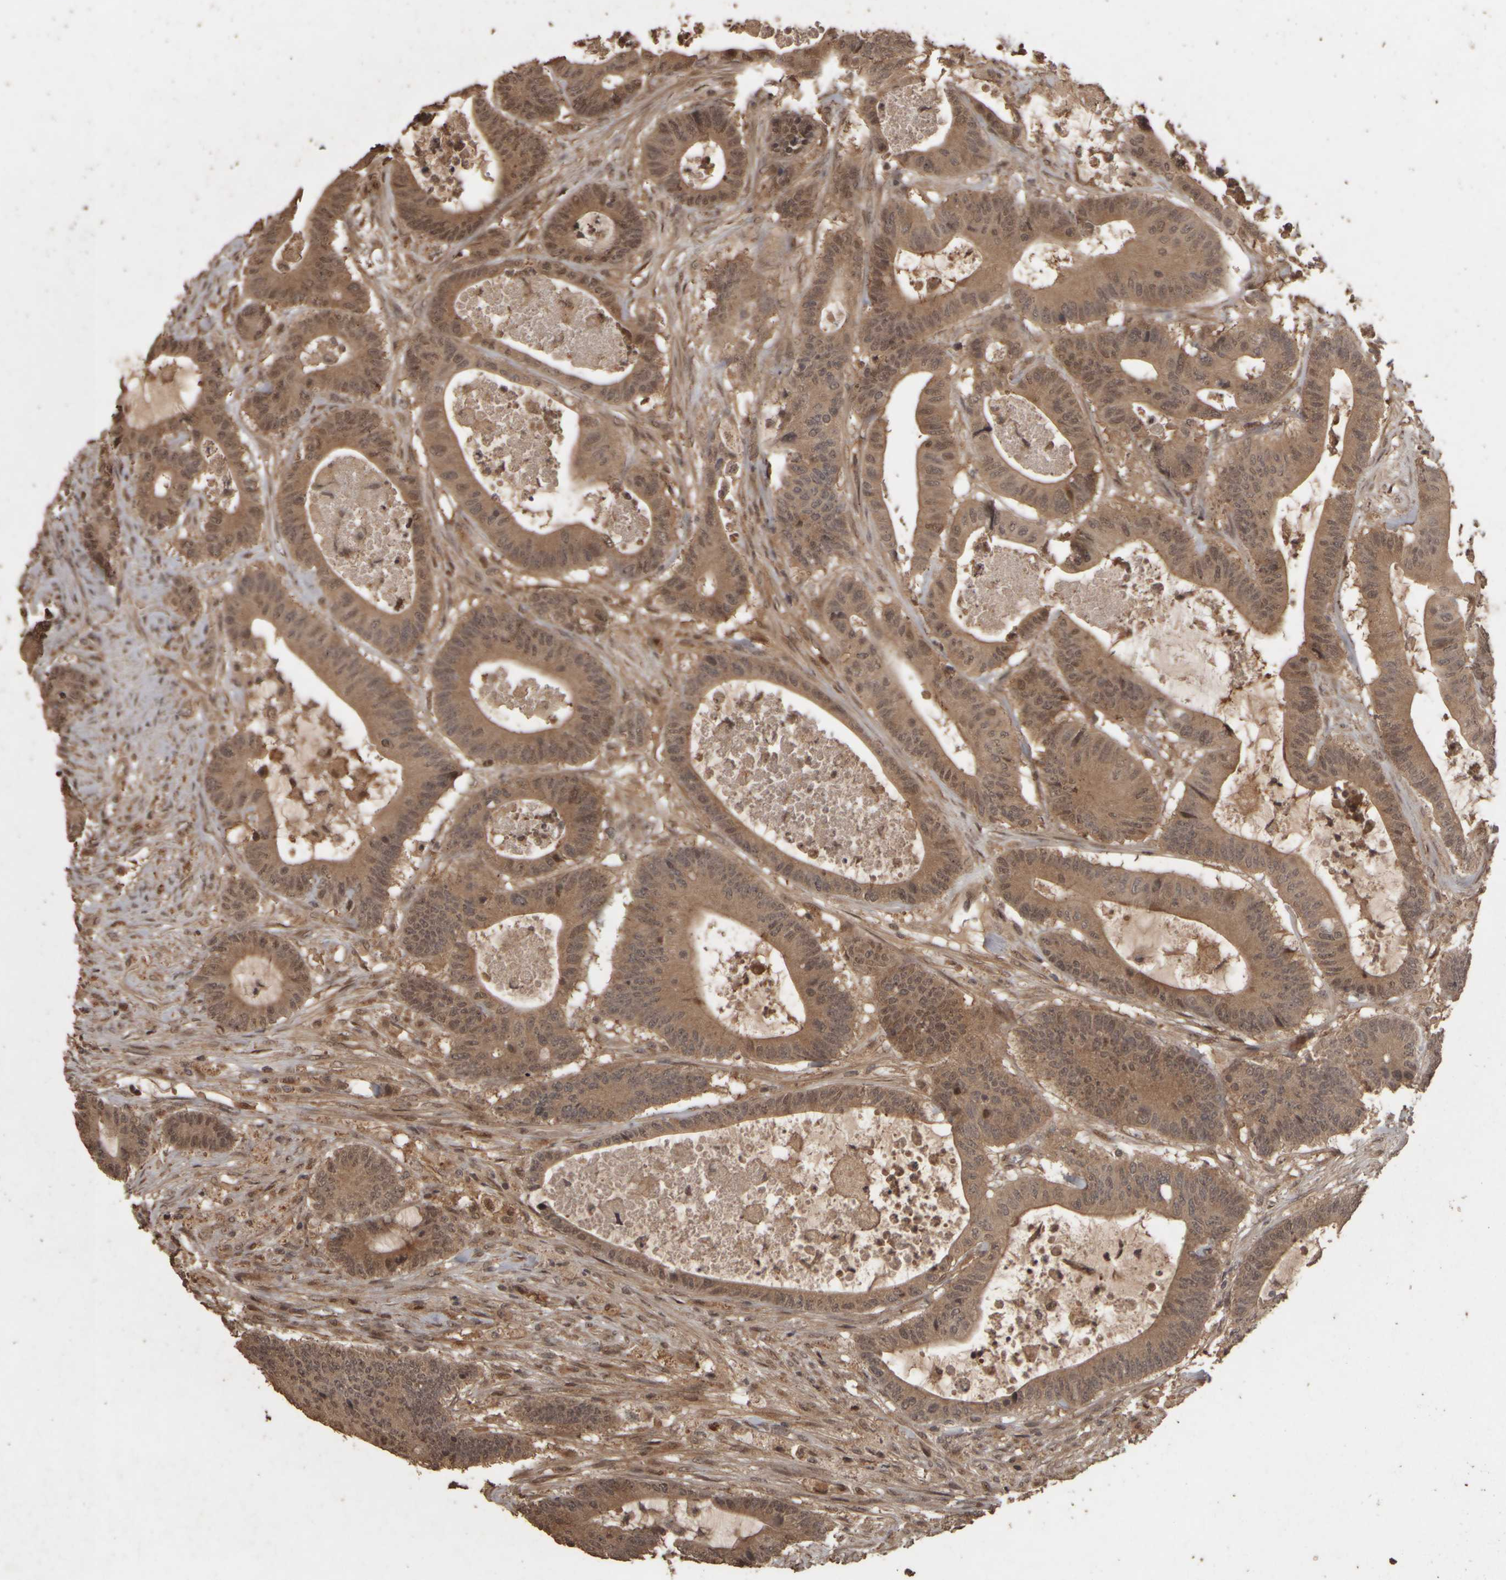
{"staining": {"intensity": "moderate", "quantity": ">75%", "location": "cytoplasmic/membranous"}, "tissue": "colorectal cancer", "cell_type": "Tumor cells", "image_type": "cancer", "snomed": [{"axis": "morphology", "description": "Adenocarcinoma, NOS"}, {"axis": "topography", "description": "Colon"}], "caption": "A brown stain labels moderate cytoplasmic/membranous staining of a protein in colorectal cancer (adenocarcinoma) tumor cells.", "gene": "ACO1", "patient": {"sex": "female", "age": 84}}